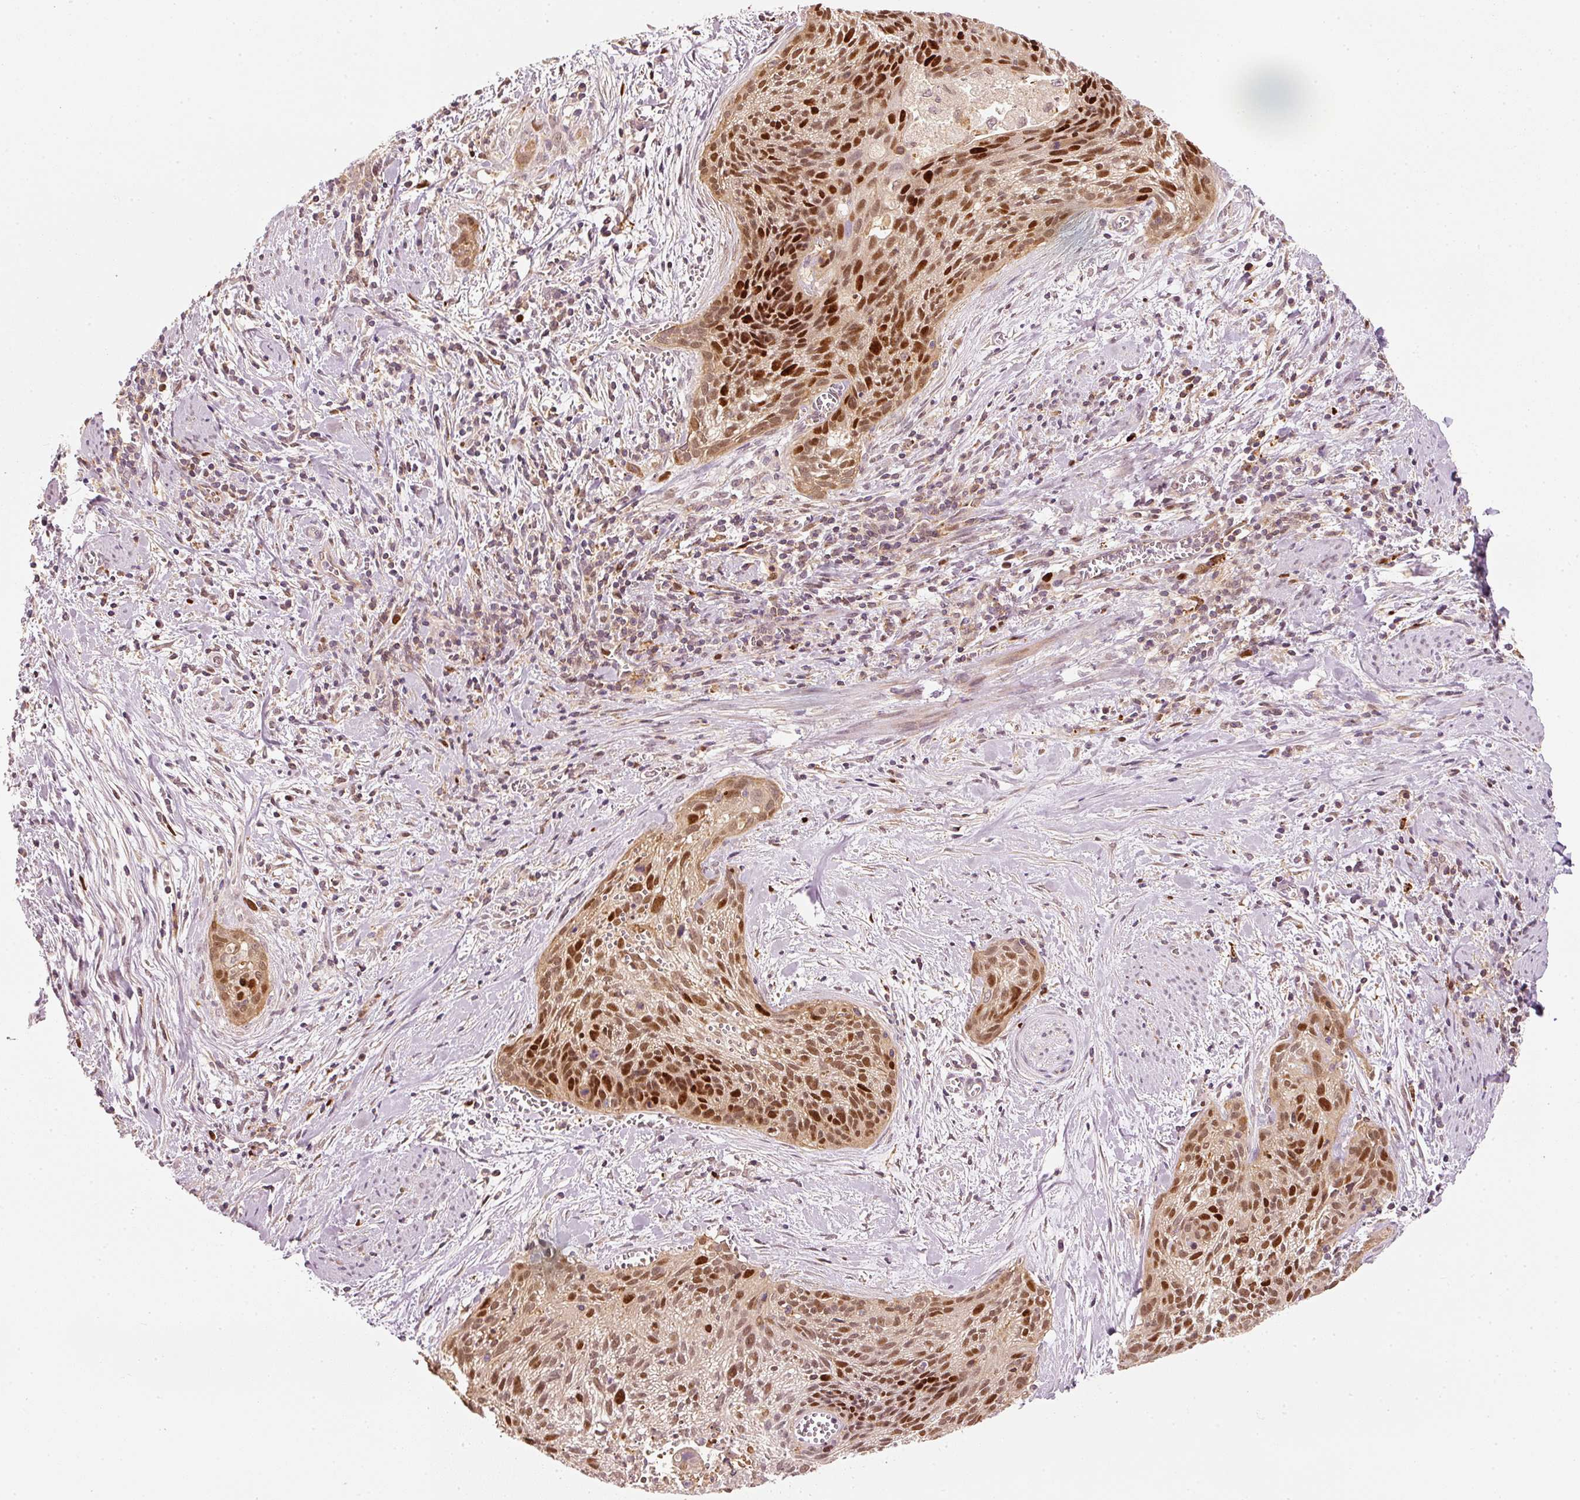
{"staining": {"intensity": "strong", "quantity": ">75%", "location": "nuclear"}, "tissue": "cervical cancer", "cell_type": "Tumor cells", "image_type": "cancer", "snomed": [{"axis": "morphology", "description": "Squamous cell carcinoma, NOS"}, {"axis": "topography", "description": "Cervix"}], "caption": "IHC micrograph of human squamous cell carcinoma (cervical) stained for a protein (brown), which demonstrates high levels of strong nuclear positivity in about >75% of tumor cells.", "gene": "TREX2", "patient": {"sex": "female", "age": 55}}